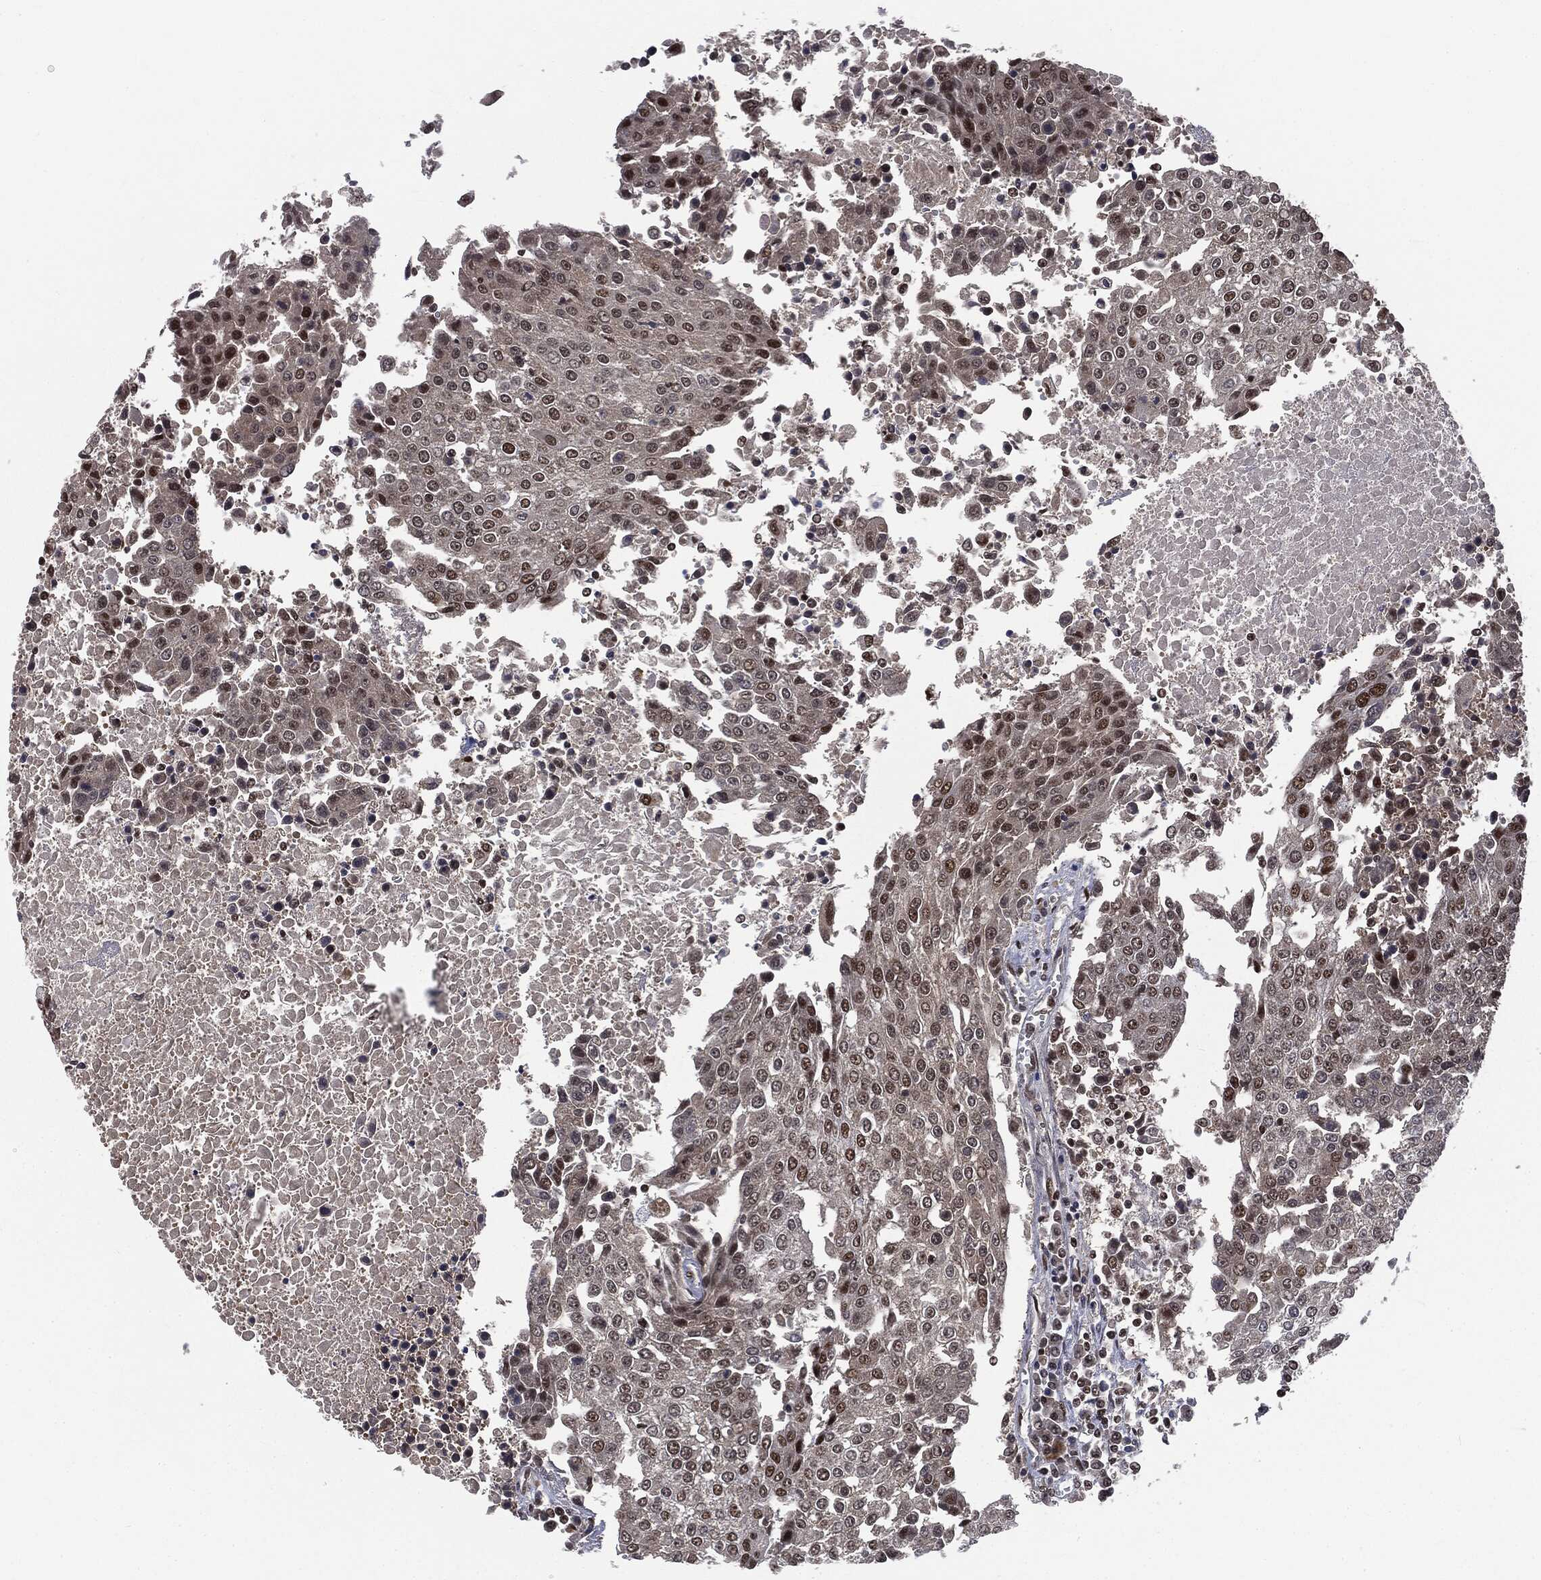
{"staining": {"intensity": "moderate", "quantity": "<25%", "location": "nuclear"}, "tissue": "urothelial cancer", "cell_type": "Tumor cells", "image_type": "cancer", "snomed": [{"axis": "morphology", "description": "Urothelial carcinoma, High grade"}, {"axis": "topography", "description": "Urinary bladder"}], "caption": "Urothelial cancer stained with DAB immunohistochemistry (IHC) displays low levels of moderate nuclear staining in approximately <25% of tumor cells. (DAB (3,3'-diaminobenzidine) IHC with brightfield microscopy, high magnification).", "gene": "DPH2", "patient": {"sex": "female", "age": 85}}